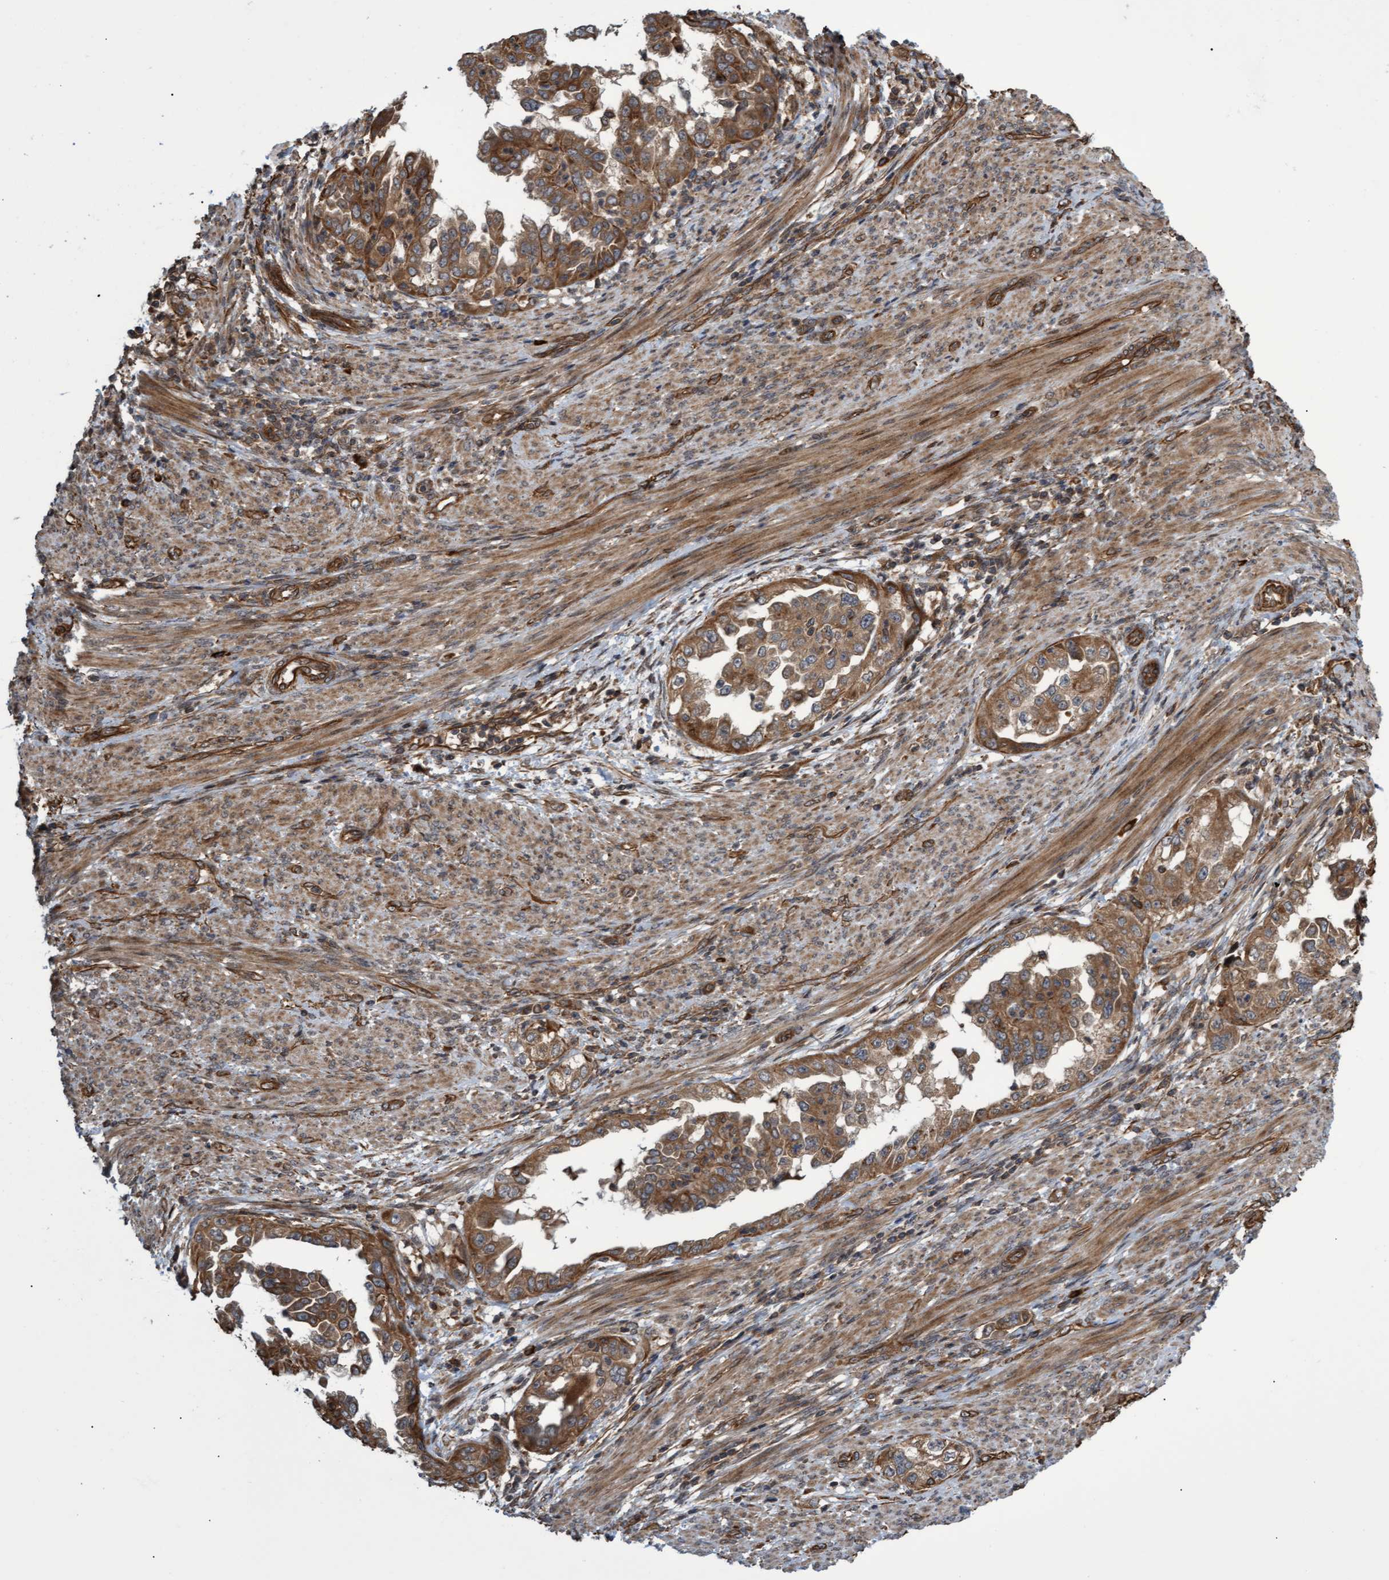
{"staining": {"intensity": "moderate", "quantity": ">75%", "location": "cytoplasmic/membranous"}, "tissue": "endometrial cancer", "cell_type": "Tumor cells", "image_type": "cancer", "snomed": [{"axis": "morphology", "description": "Adenocarcinoma, NOS"}, {"axis": "topography", "description": "Endometrium"}], "caption": "Protein expression analysis of human endometrial cancer reveals moderate cytoplasmic/membranous staining in about >75% of tumor cells.", "gene": "TNFRSF10B", "patient": {"sex": "female", "age": 85}}